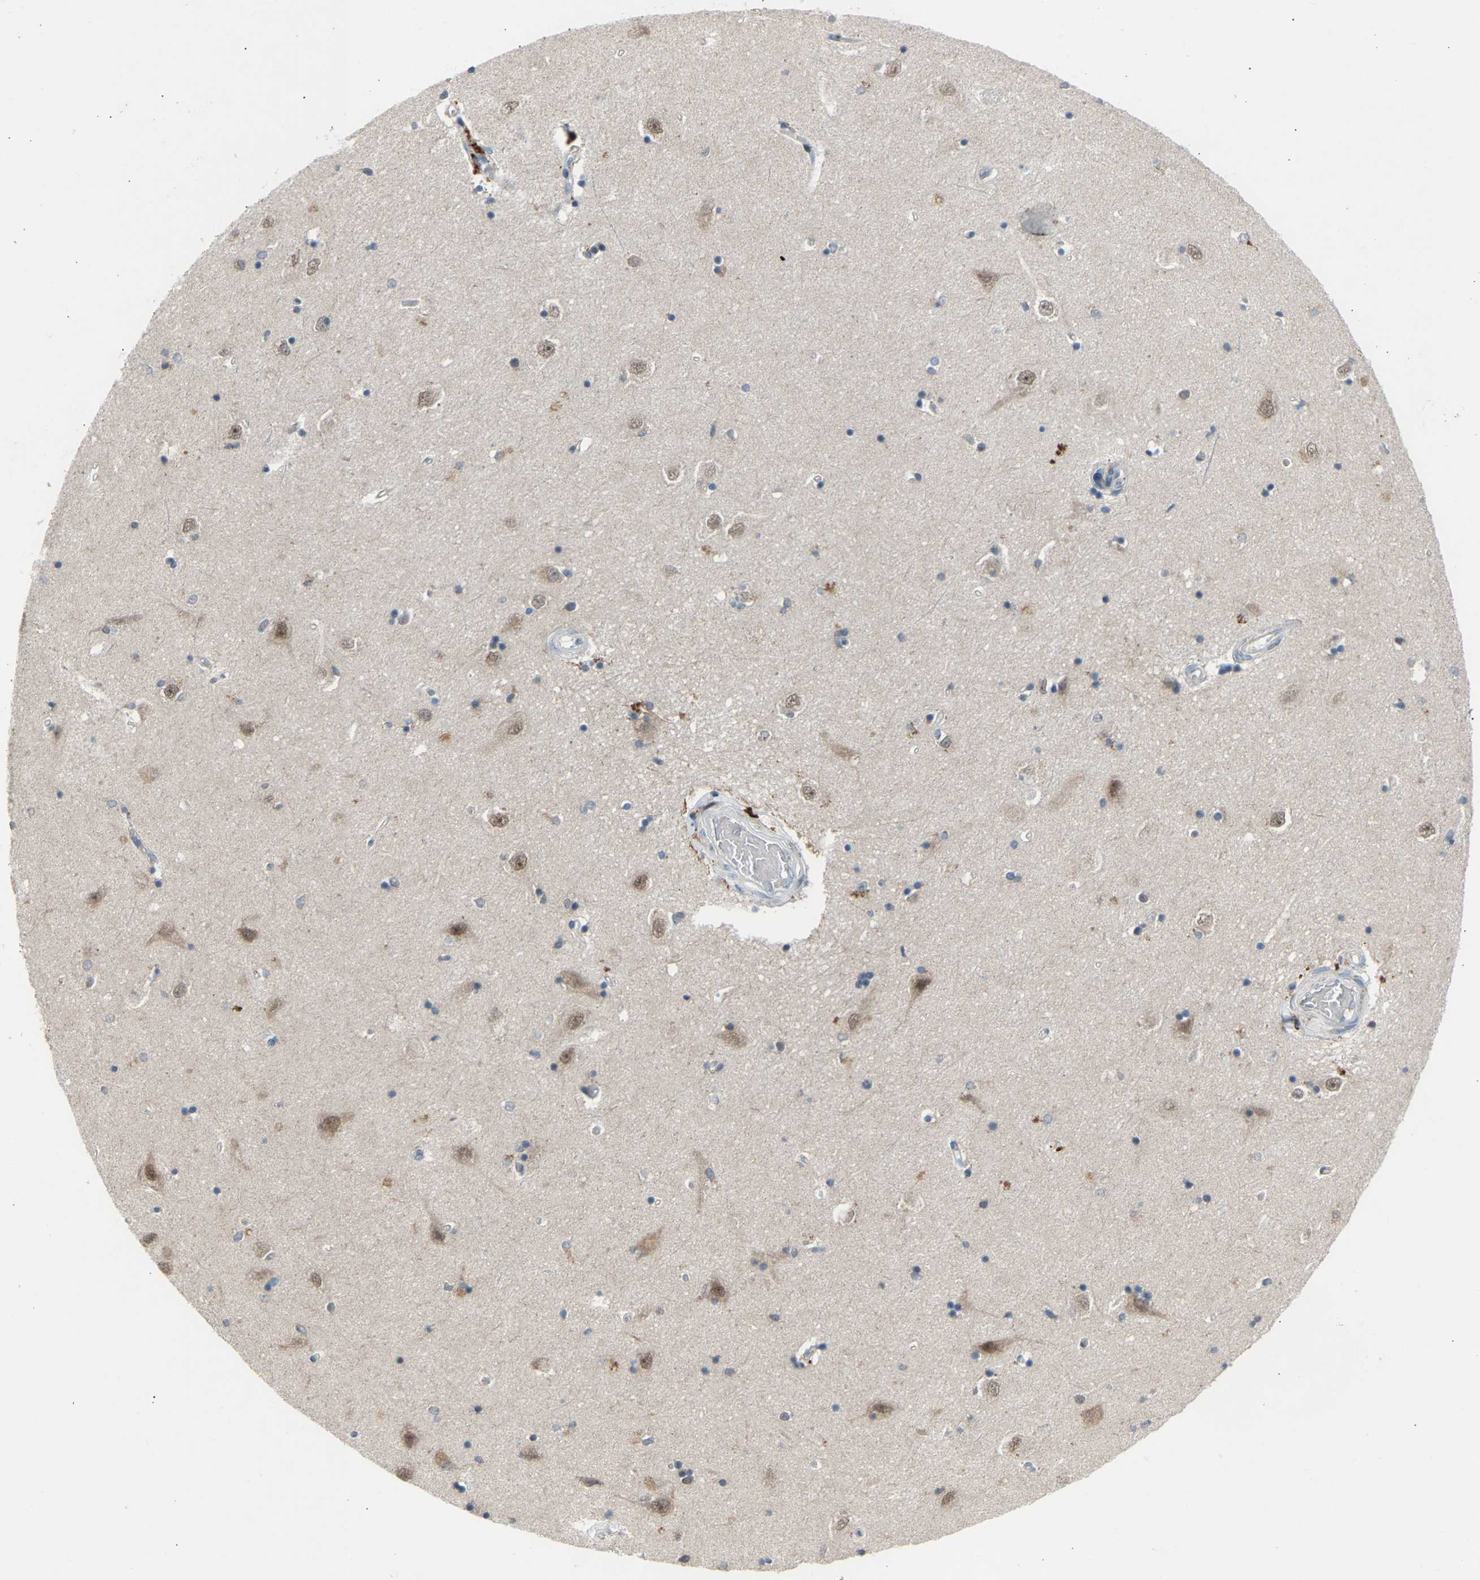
{"staining": {"intensity": "weak", "quantity": "<25%", "location": "cytoplasmic/membranous"}, "tissue": "hippocampus", "cell_type": "Glial cells", "image_type": "normal", "snomed": [{"axis": "morphology", "description": "Normal tissue, NOS"}, {"axis": "topography", "description": "Hippocampus"}], "caption": "A high-resolution micrograph shows IHC staining of benign hippocampus, which shows no significant expression in glial cells. (IHC, brightfield microscopy, high magnification).", "gene": "SLIRP", "patient": {"sex": "male", "age": 45}}